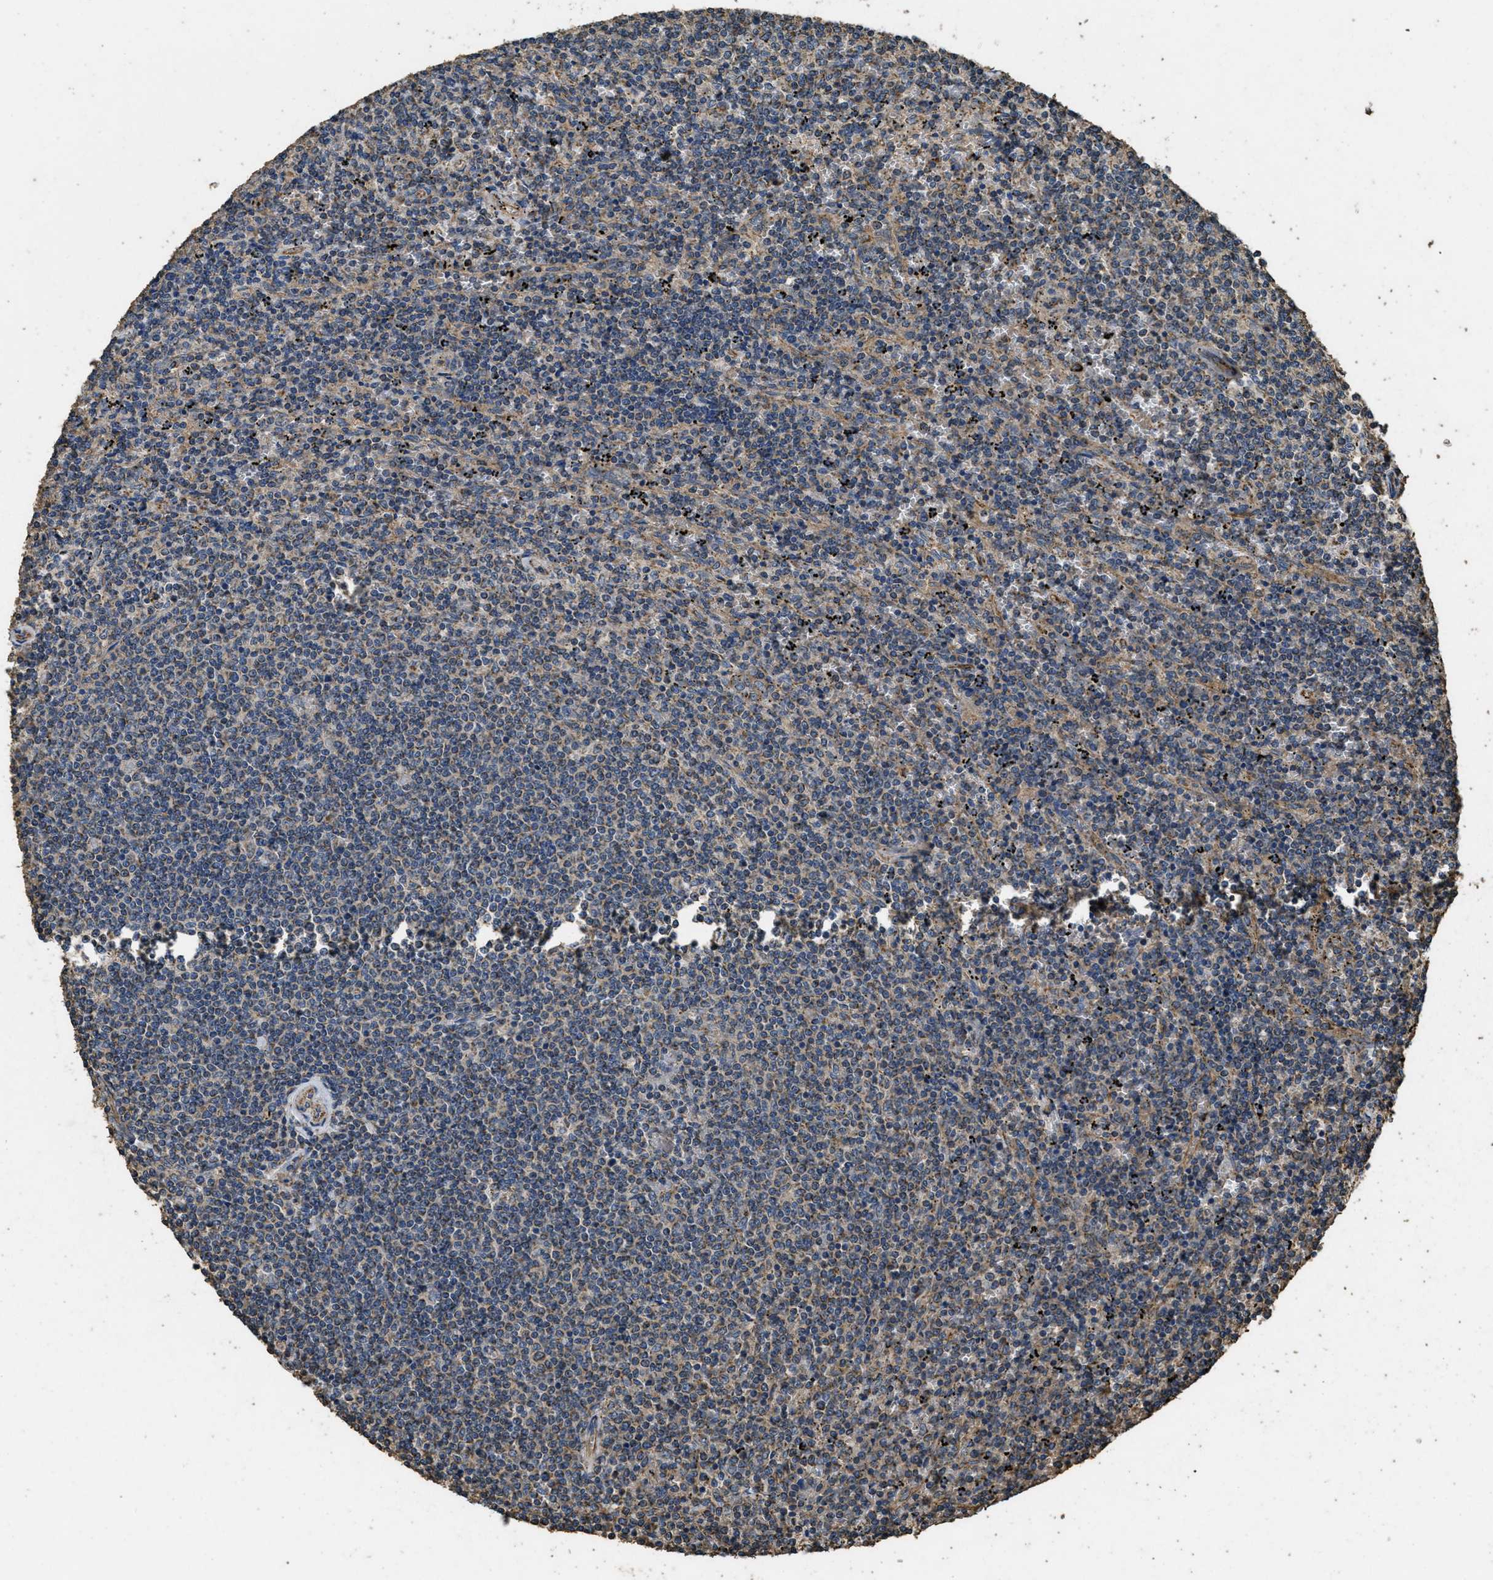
{"staining": {"intensity": "moderate", "quantity": "25%-75%", "location": "cytoplasmic/membranous"}, "tissue": "lymphoma", "cell_type": "Tumor cells", "image_type": "cancer", "snomed": [{"axis": "morphology", "description": "Malignant lymphoma, non-Hodgkin's type, Low grade"}, {"axis": "topography", "description": "Spleen"}], "caption": "IHC (DAB) staining of human lymphoma shows moderate cytoplasmic/membranous protein expression in approximately 25%-75% of tumor cells.", "gene": "CYRIA", "patient": {"sex": "female", "age": 50}}